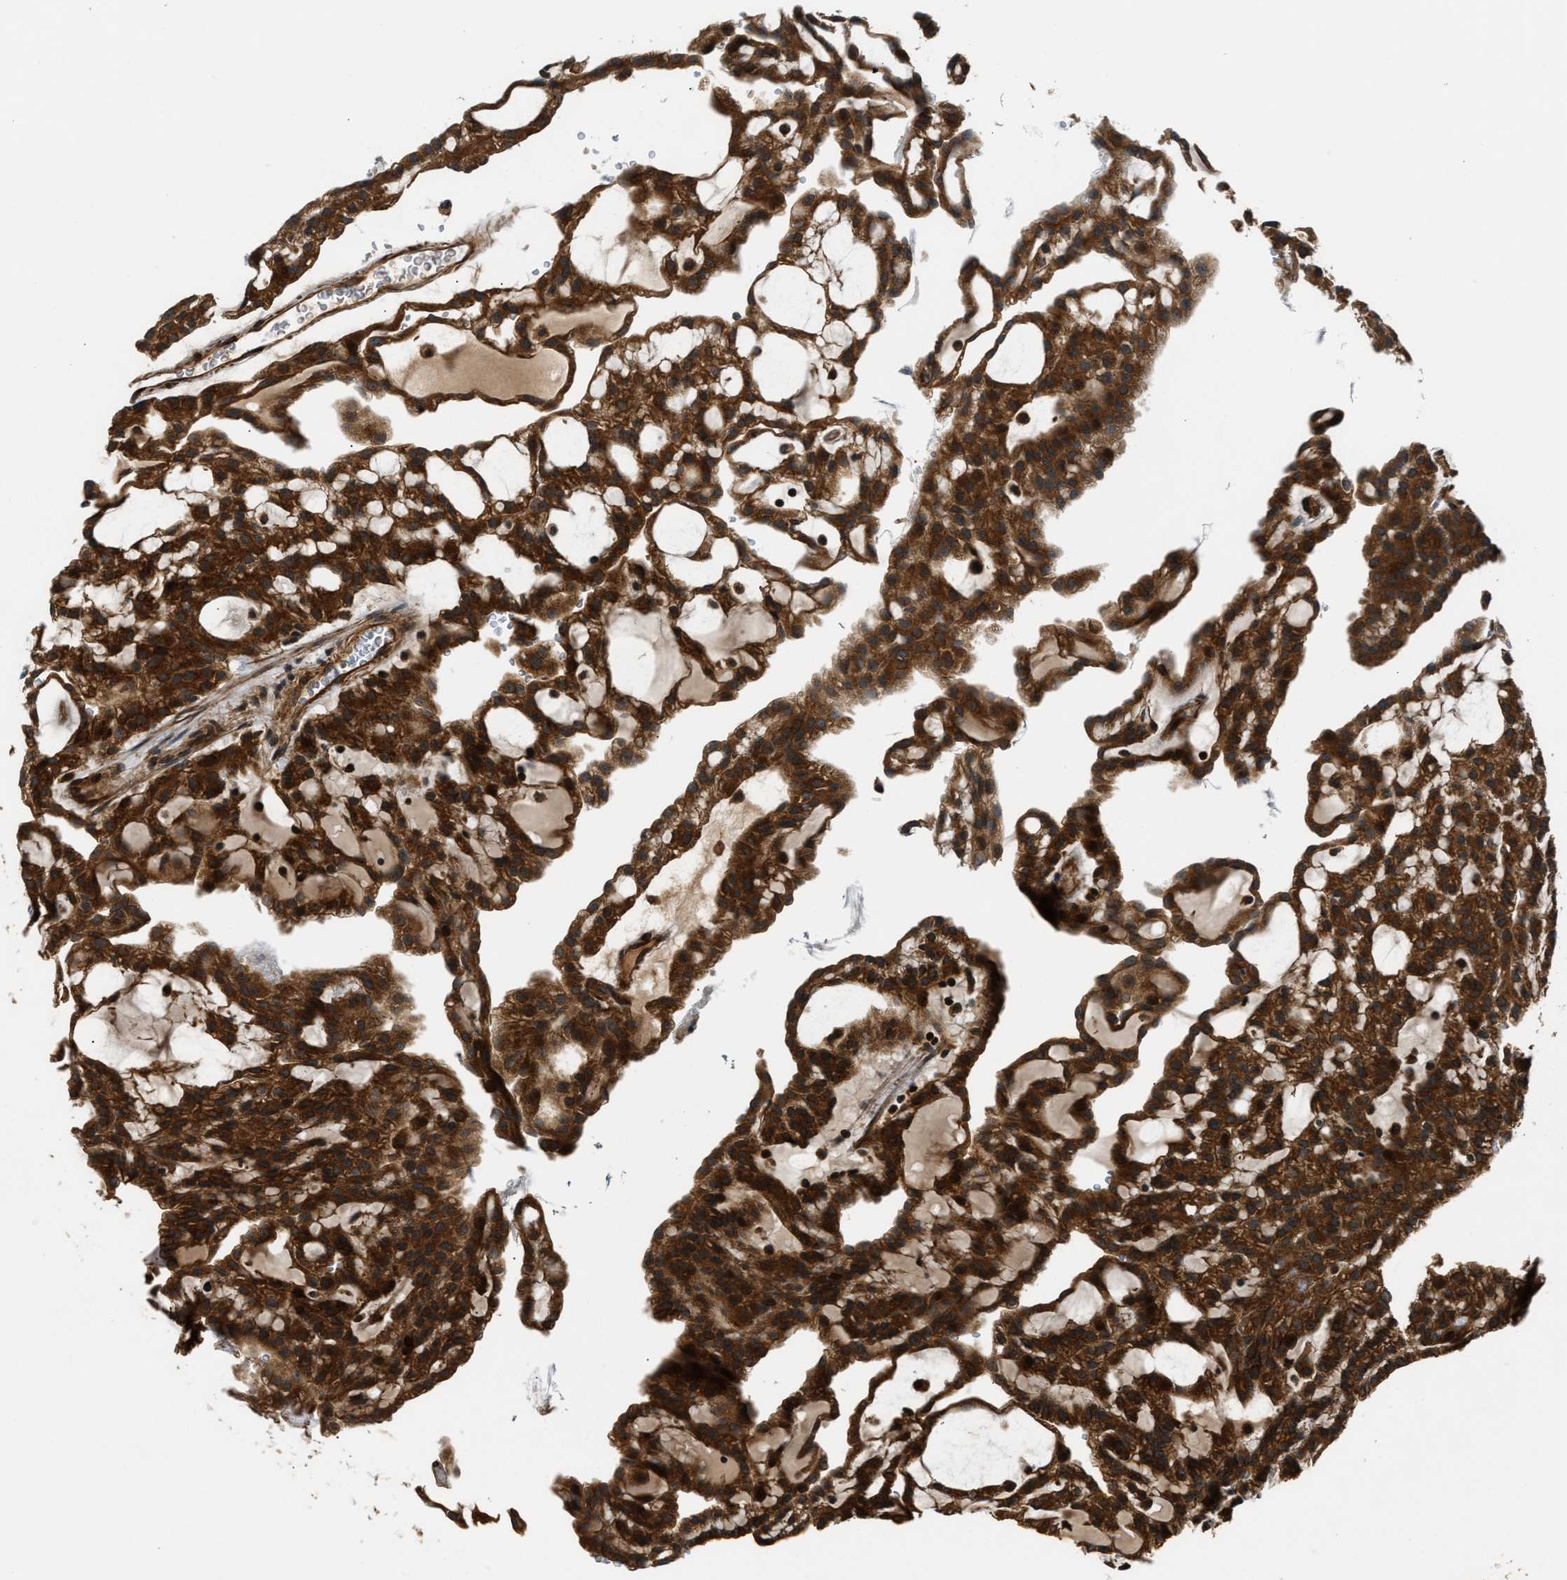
{"staining": {"intensity": "strong", "quantity": ">75%", "location": "cytoplasmic/membranous"}, "tissue": "renal cancer", "cell_type": "Tumor cells", "image_type": "cancer", "snomed": [{"axis": "morphology", "description": "Adenocarcinoma, NOS"}, {"axis": "topography", "description": "Kidney"}], "caption": "The photomicrograph reveals immunohistochemical staining of renal adenocarcinoma. There is strong cytoplasmic/membranous positivity is seen in approximately >75% of tumor cells.", "gene": "PNPLA8", "patient": {"sex": "male", "age": 63}}